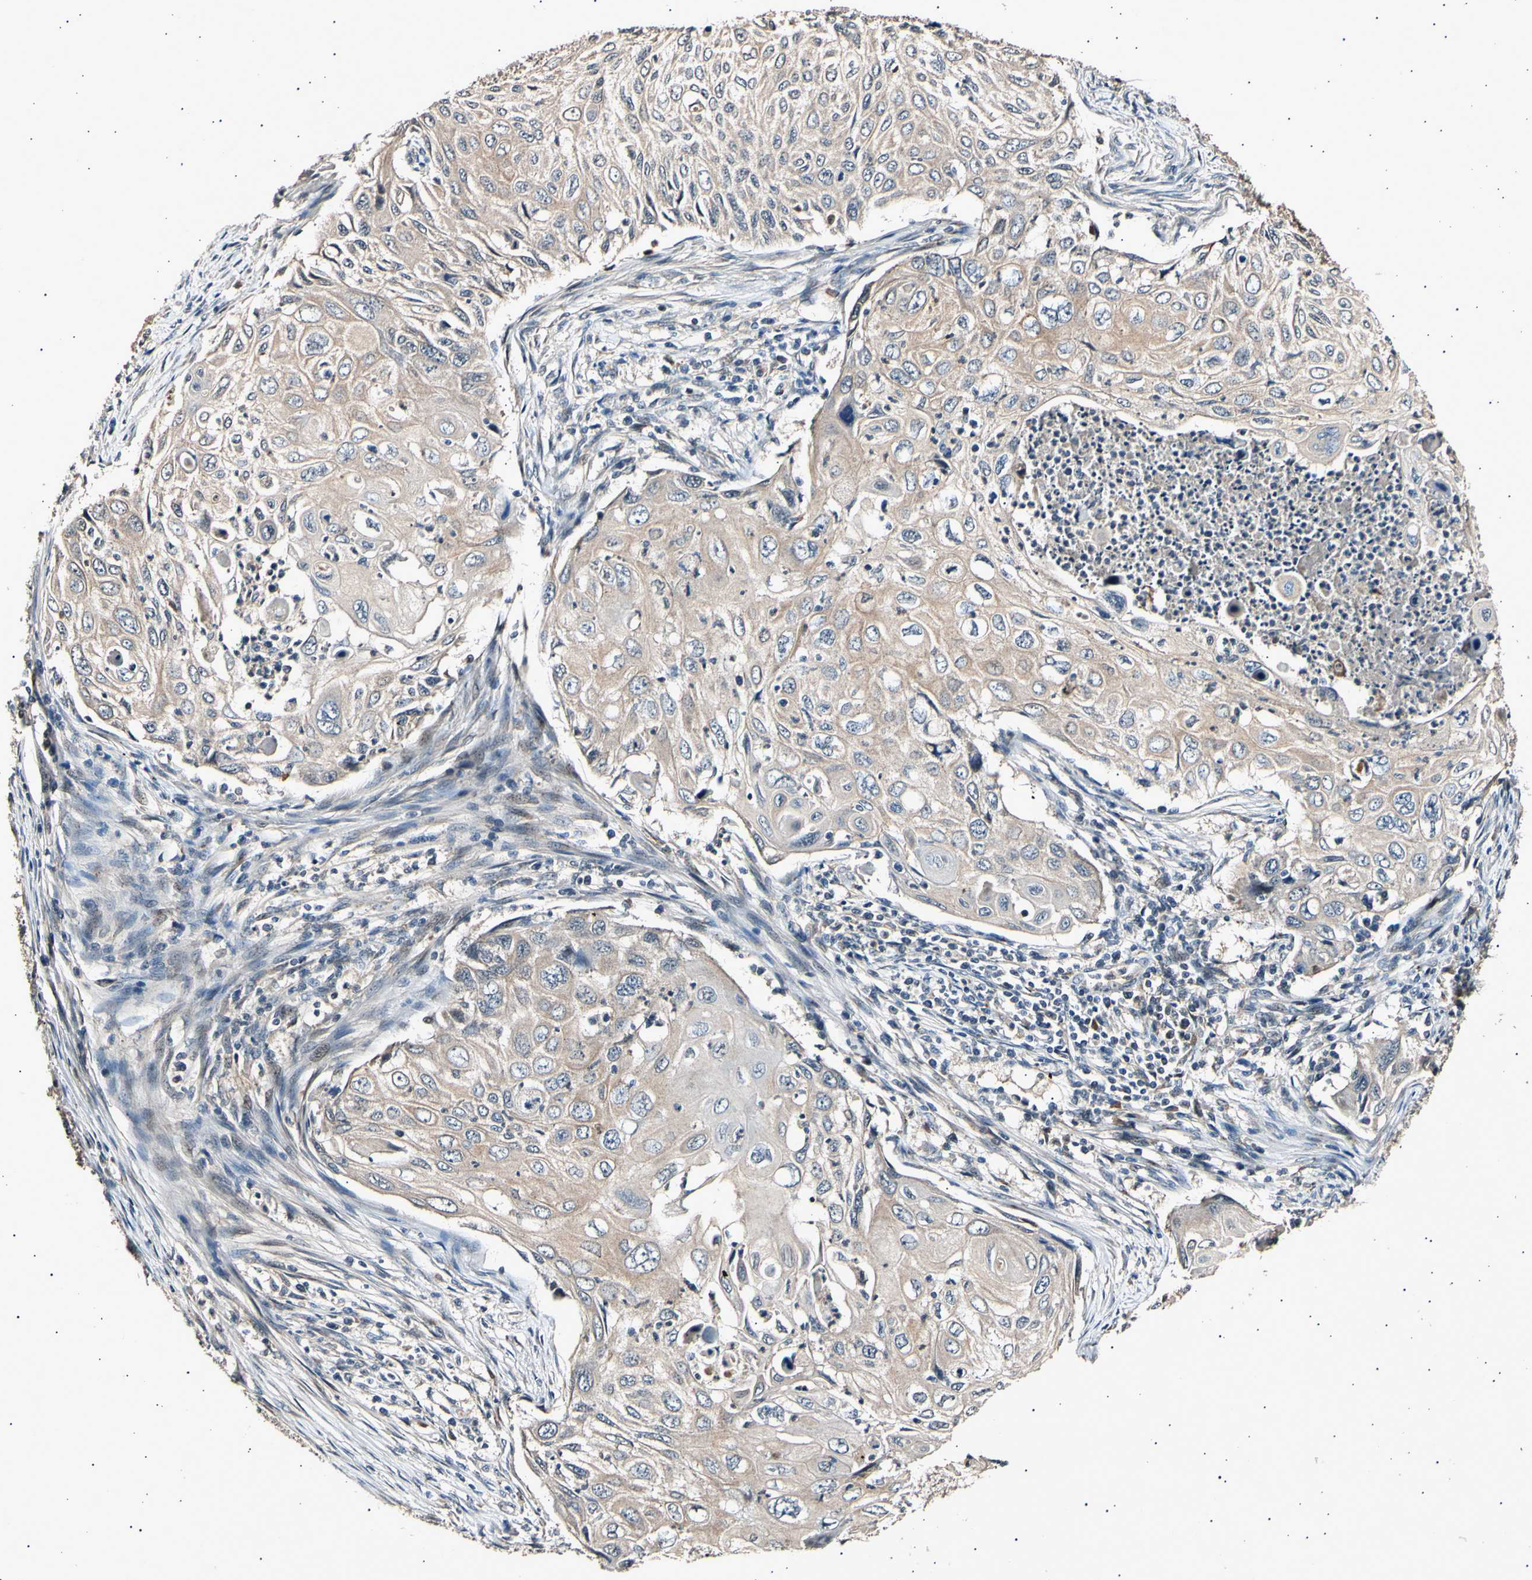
{"staining": {"intensity": "weak", "quantity": ">75%", "location": "cytoplasmic/membranous"}, "tissue": "cervical cancer", "cell_type": "Tumor cells", "image_type": "cancer", "snomed": [{"axis": "morphology", "description": "Squamous cell carcinoma, NOS"}, {"axis": "topography", "description": "Cervix"}], "caption": "A photomicrograph of squamous cell carcinoma (cervical) stained for a protein exhibits weak cytoplasmic/membranous brown staining in tumor cells.", "gene": "ADCY3", "patient": {"sex": "female", "age": 70}}